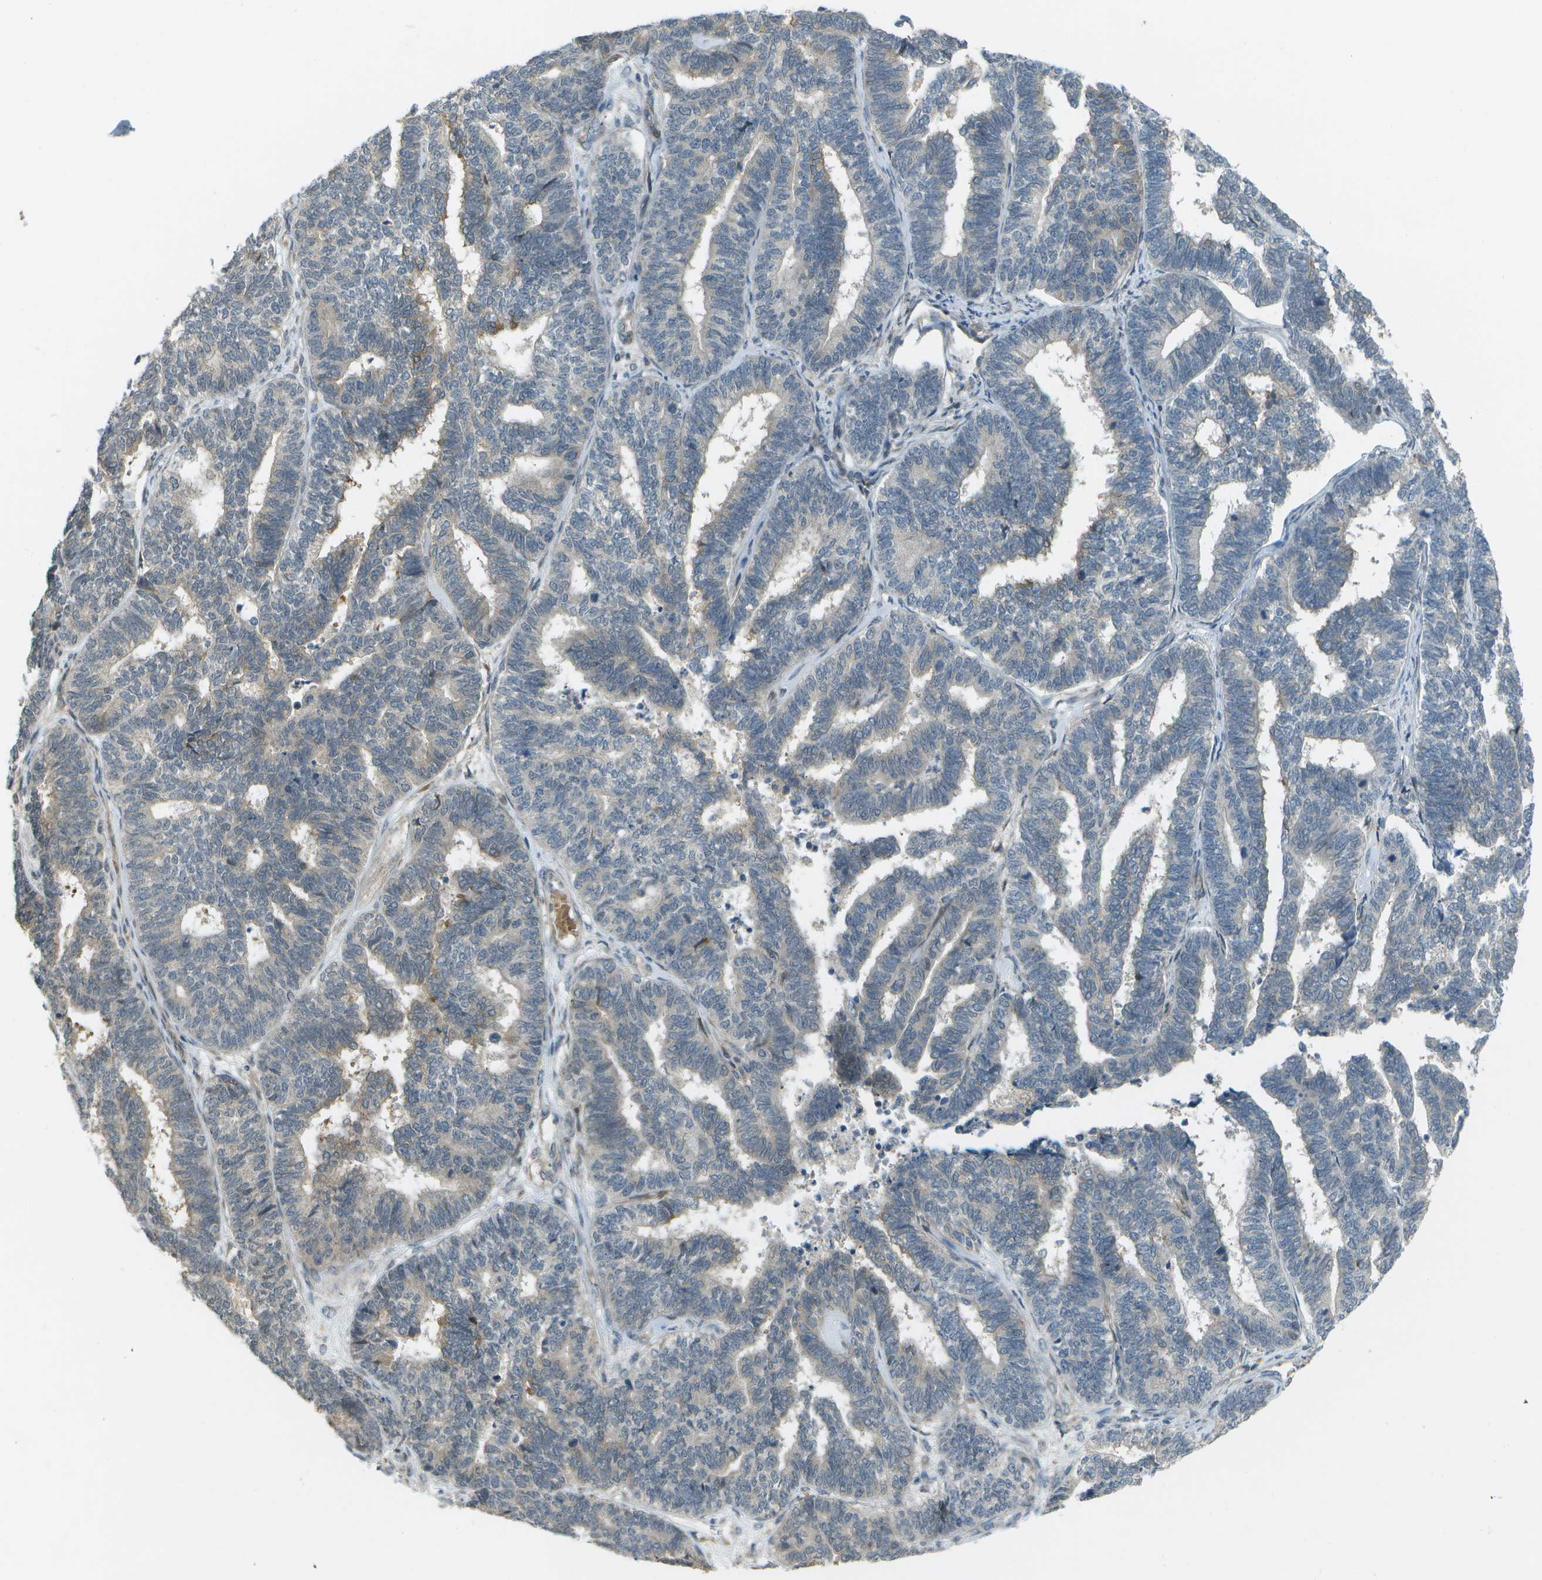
{"staining": {"intensity": "weak", "quantity": "25%-75%", "location": "cytoplasmic/membranous"}, "tissue": "endometrial cancer", "cell_type": "Tumor cells", "image_type": "cancer", "snomed": [{"axis": "morphology", "description": "Adenocarcinoma, NOS"}, {"axis": "topography", "description": "Endometrium"}], "caption": "This is an image of immunohistochemistry staining of endometrial cancer, which shows weak expression in the cytoplasmic/membranous of tumor cells.", "gene": "WNK2", "patient": {"sex": "female", "age": 70}}